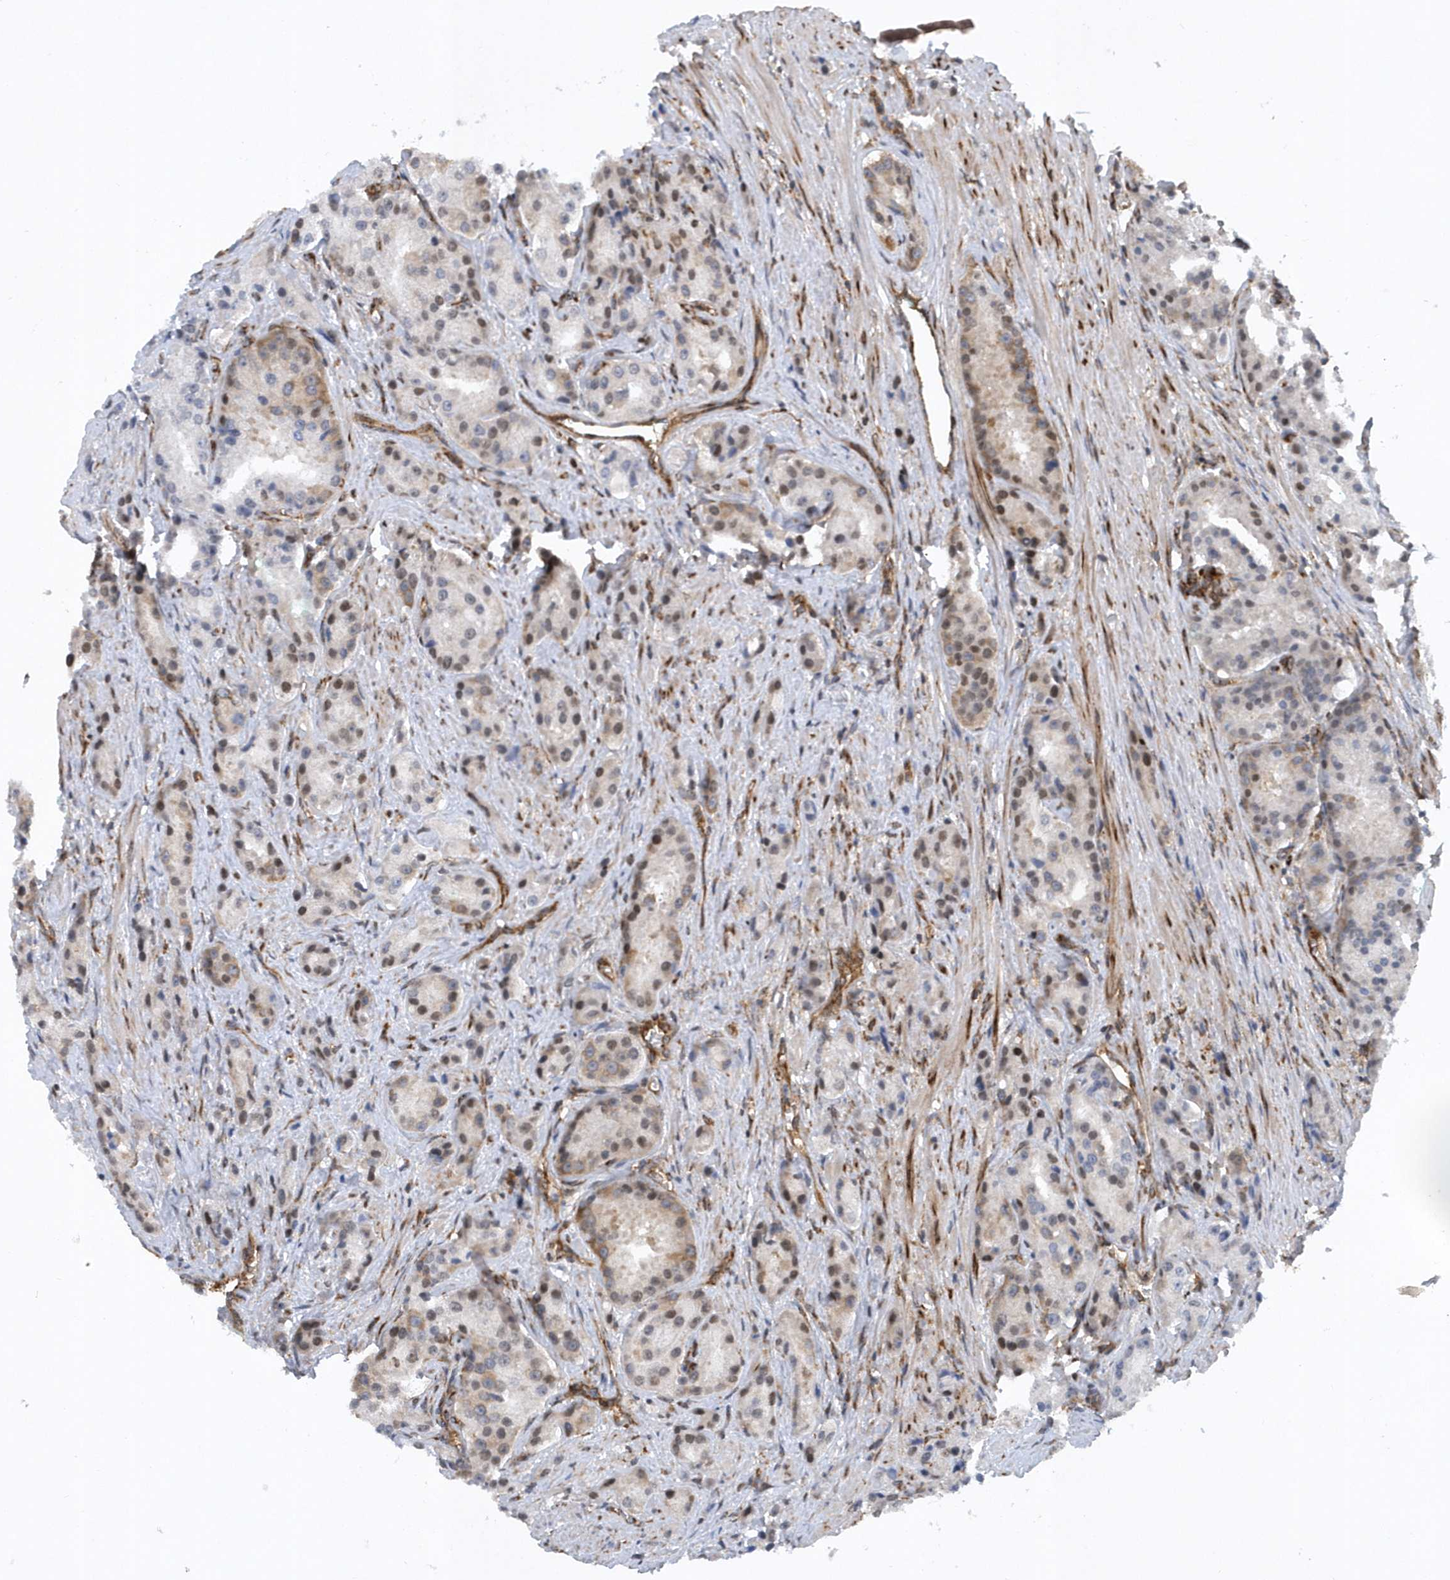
{"staining": {"intensity": "moderate", "quantity": "<25%", "location": "nuclear"}, "tissue": "prostate cancer", "cell_type": "Tumor cells", "image_type": "cancer", "snomed": [{"axis": "morphology", "description": "Adenocarcinoma, High grade"}, {"axis": "topography", "description": "Prostate"}], "caption": "DAB immunohistochemical staining of prostate cancer (adenocarcinoma (high-grade)) shows moderate nuclear protein staining in about <25% of tumor cells. Immunohistochemistry stains the protein of interest in brown and the nuclei are stained blue.", "gene": "PHF1", "patient": {"sex": "male", "age": 60}}